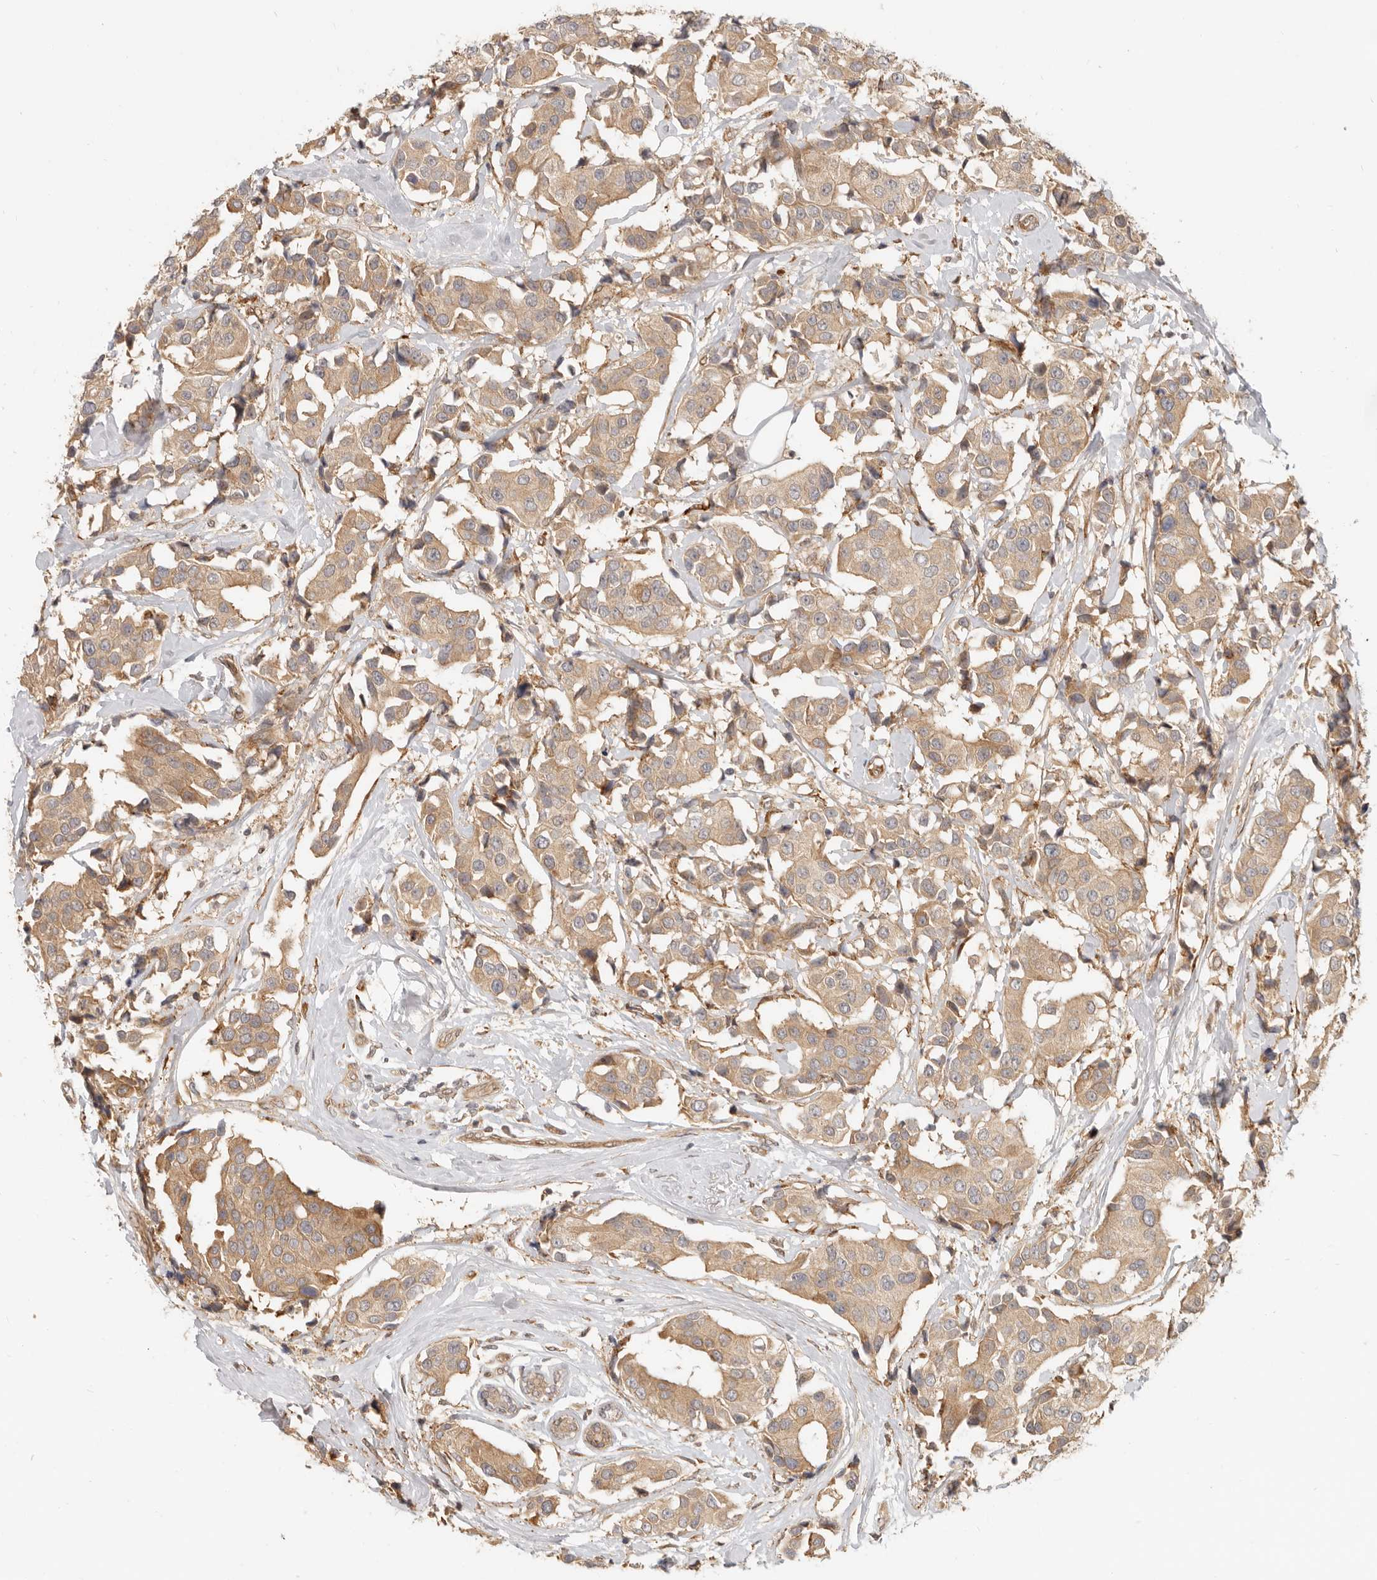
{"staining": {"intensity": "weak", "quantity": ">75%", "location": "cytoplasmic/membranous"}, "tissue": "breast cancer", "cell_type": "Tumor cells", "image_type": "cancer", "snomed": [{"axis": "morphology", "description": "Normal tissue, NOS"}, {"axis": "morphology", "description": "Duct carcinoma"}, {"axis": "topography", "description": "Breast"}], "caption": "An immunohistochemistry photomicrograph of neoplastic tissue is shown. Protein staining in brown labels weak cytoplasmic/membranous positivity in breast cancer (invasive ductal carcinoma) within tumor cells.", "gene": "TUFT1", "patient": {"sex": "female", "age": 39}}